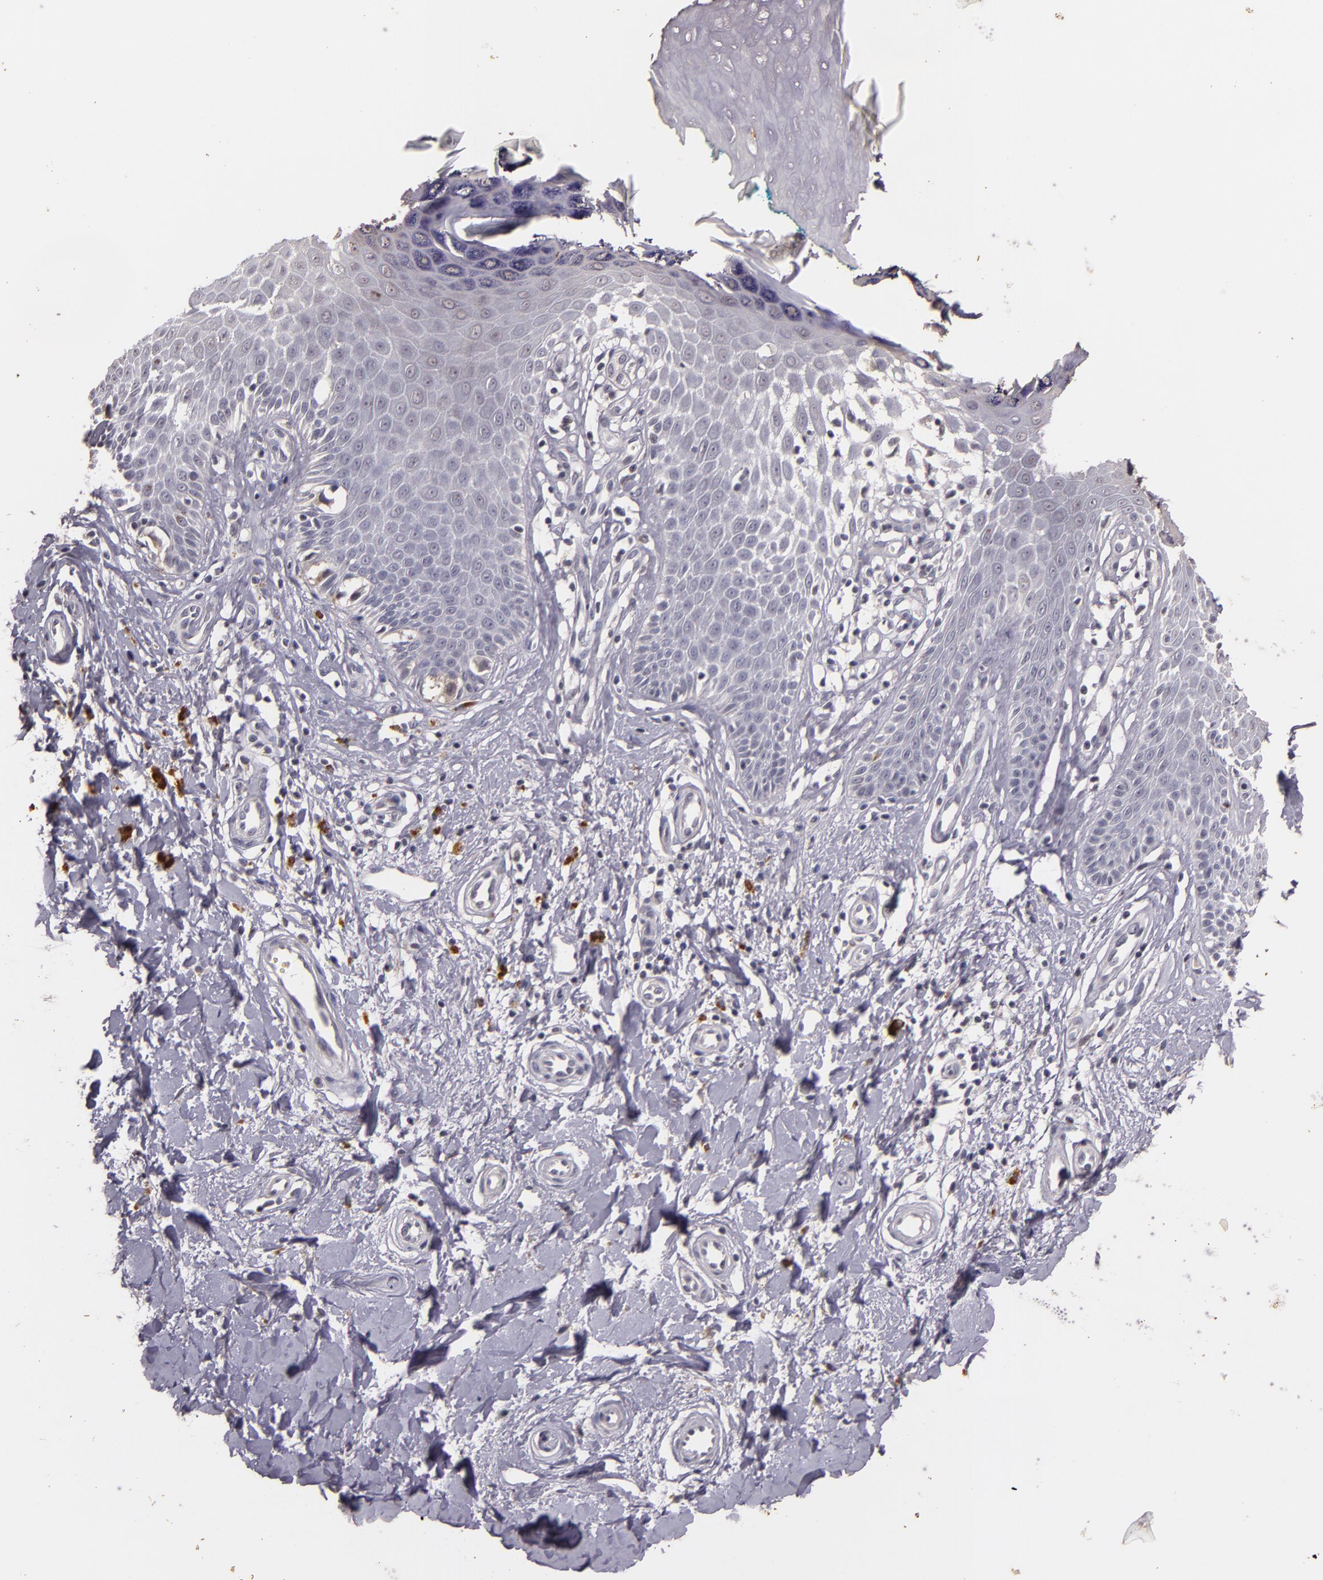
{"staining": {"intensity": "negative", "quantity": "none", "location": "none"}, "tissue": "melanoma", "cell_type": "Tumor cells", "image_type": "cancer", "snomed": [{"axis": "morphology", "description": "Malignant melanoma, NOS"}, {"axis": "topography", "description": "Skin"}], "caption": "Melanoma was stained to show a protein in brown. There is no significant staining in tumor cells. The staining is performed using DAB (3,3'-diaminobenzidine) brown chromogen with nuclei counter-stained in using hematoxylin.", "gene": "TFF1", "patient": {"sex": "male", "age": 79}}